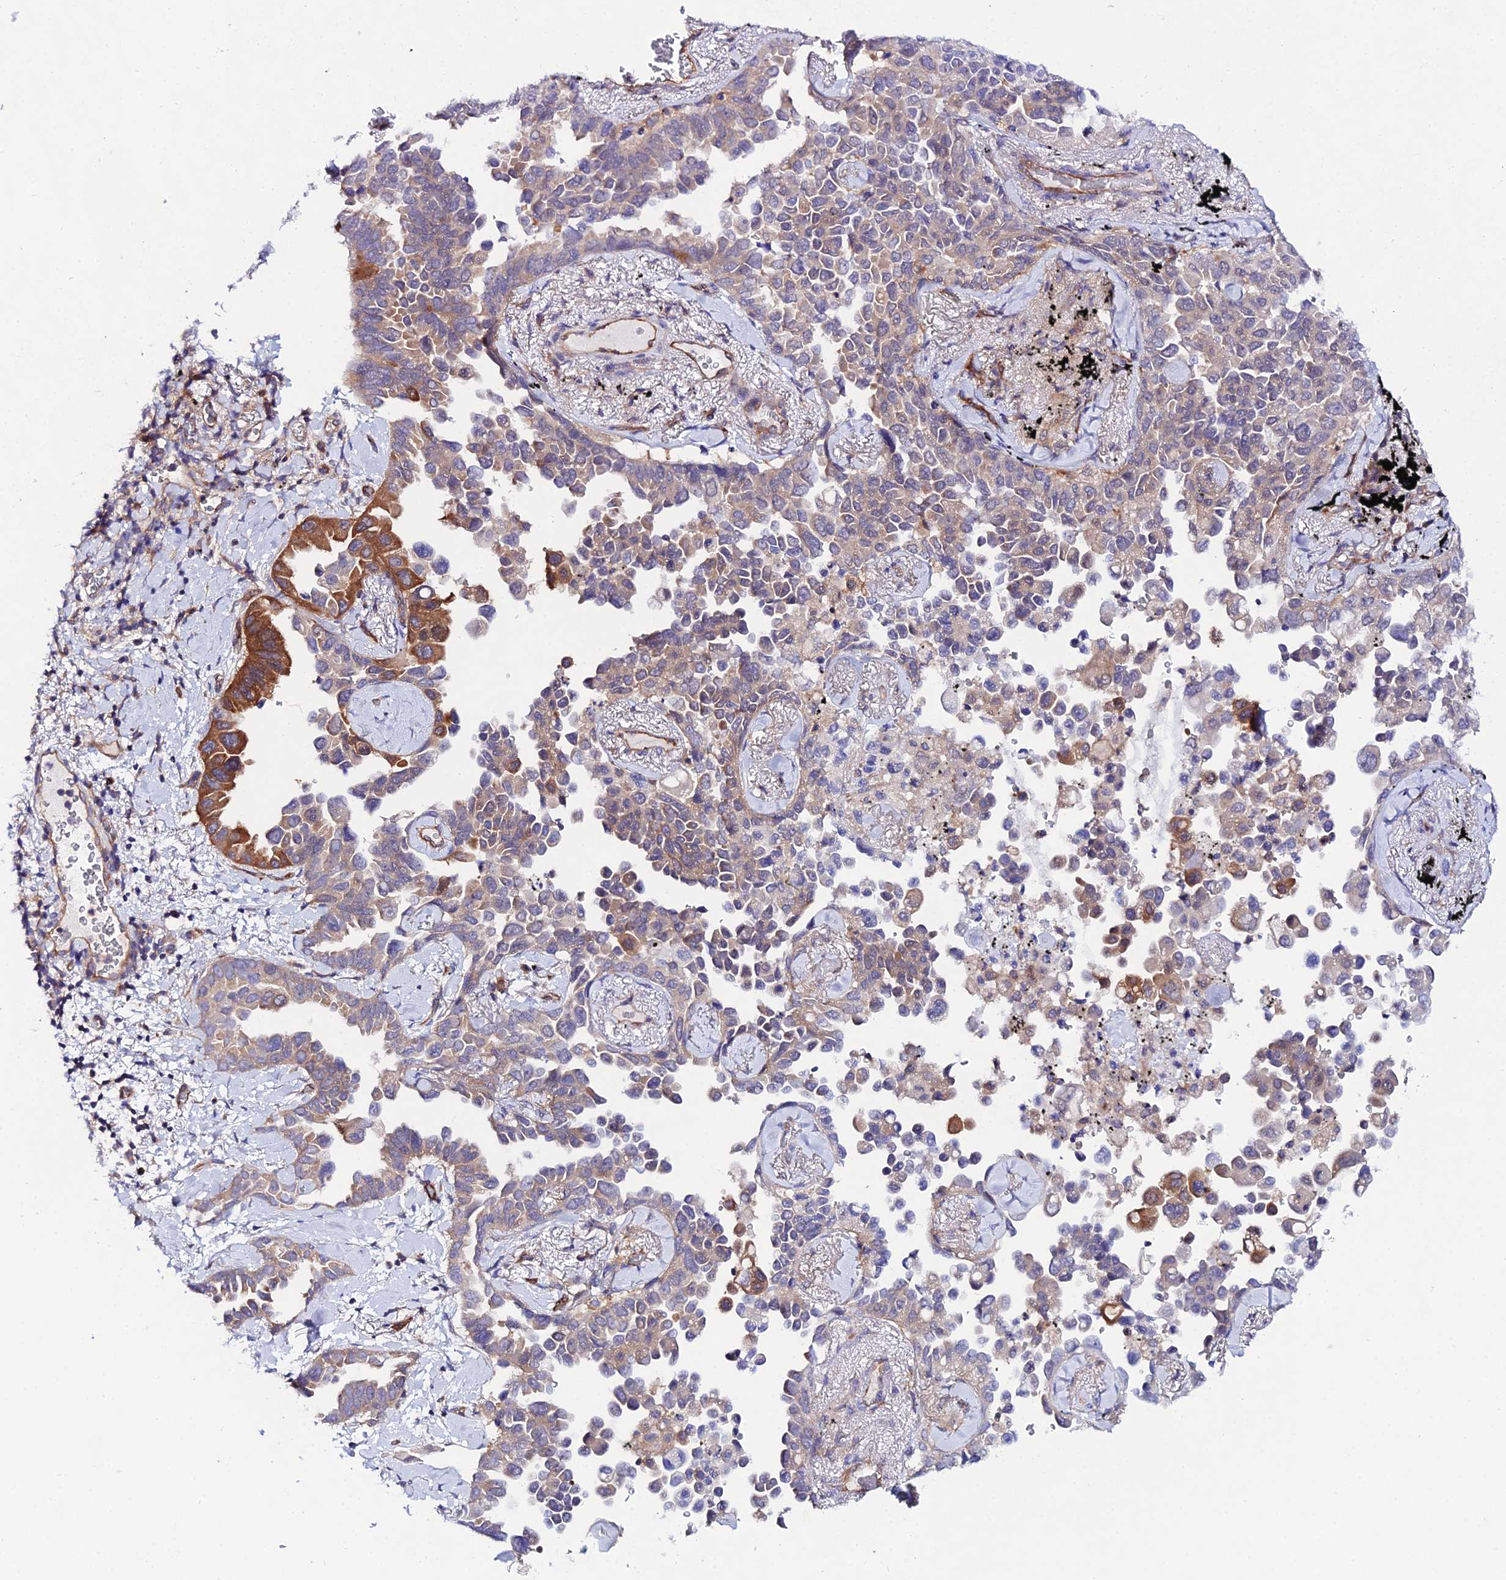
{"staining": {"intensity": "moderate", "quantity": "<25%", "location": "cytoplasmic/membranous"}, "tissue": "lung cancer", "cell_type": "Tumor cells", "image_type": "cancer", "snomed": [{"axis": "morphology", "description": "Adenocarcinoma, NOS"}, {"axis": "topography", "description": "Lung"}], "caption": "Protein analysis of lung cancer tissue exhibits moderate cytoplasmic/membranous expression in approximately <25% of tumor cells.", "gene": "PPP2R2C", "patient": {"sex": "female", "age": 67}}